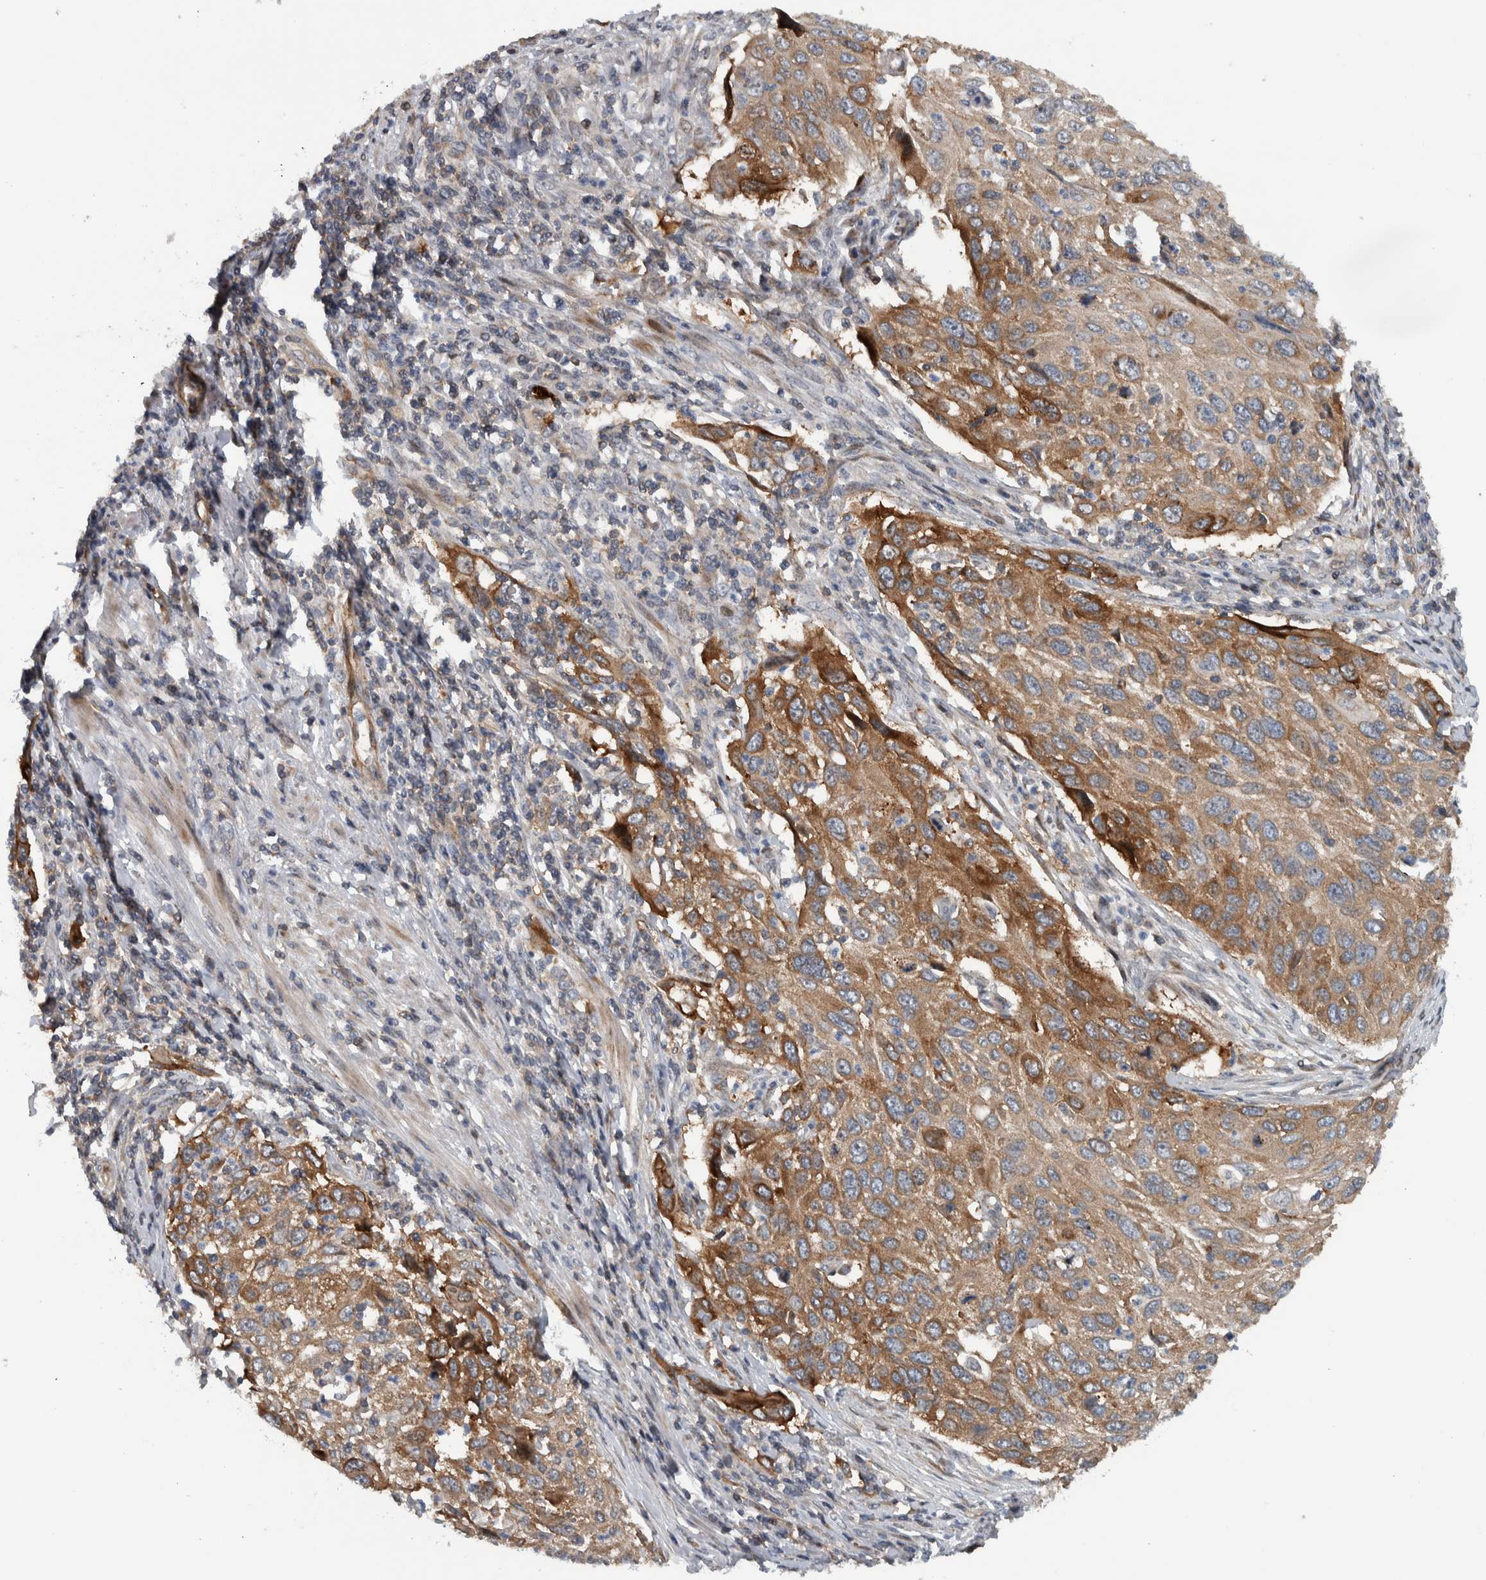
{"staining": {"intensity": "moderate", "quantity": ">75%", "location": "cytoplasmic/membranous"}, "tissue": "cervical cancer", "cell_type": "Tumor cells", "image_type": "cancer", "snomed": [{"axis": "morphology", "description": "Squamous cell carcinoma, NOS"}, {"axis": "topography", "description": "Cervix"}], "caption": "A medium amount of moderate cytoplasmic/membranous positivity is present in about >75% of tumor cells in cervical cancer tissue. Nuclei are stained in blue.", "gene": "BAIAP2L1", "patient": {"sex": "female", "age": 70}}